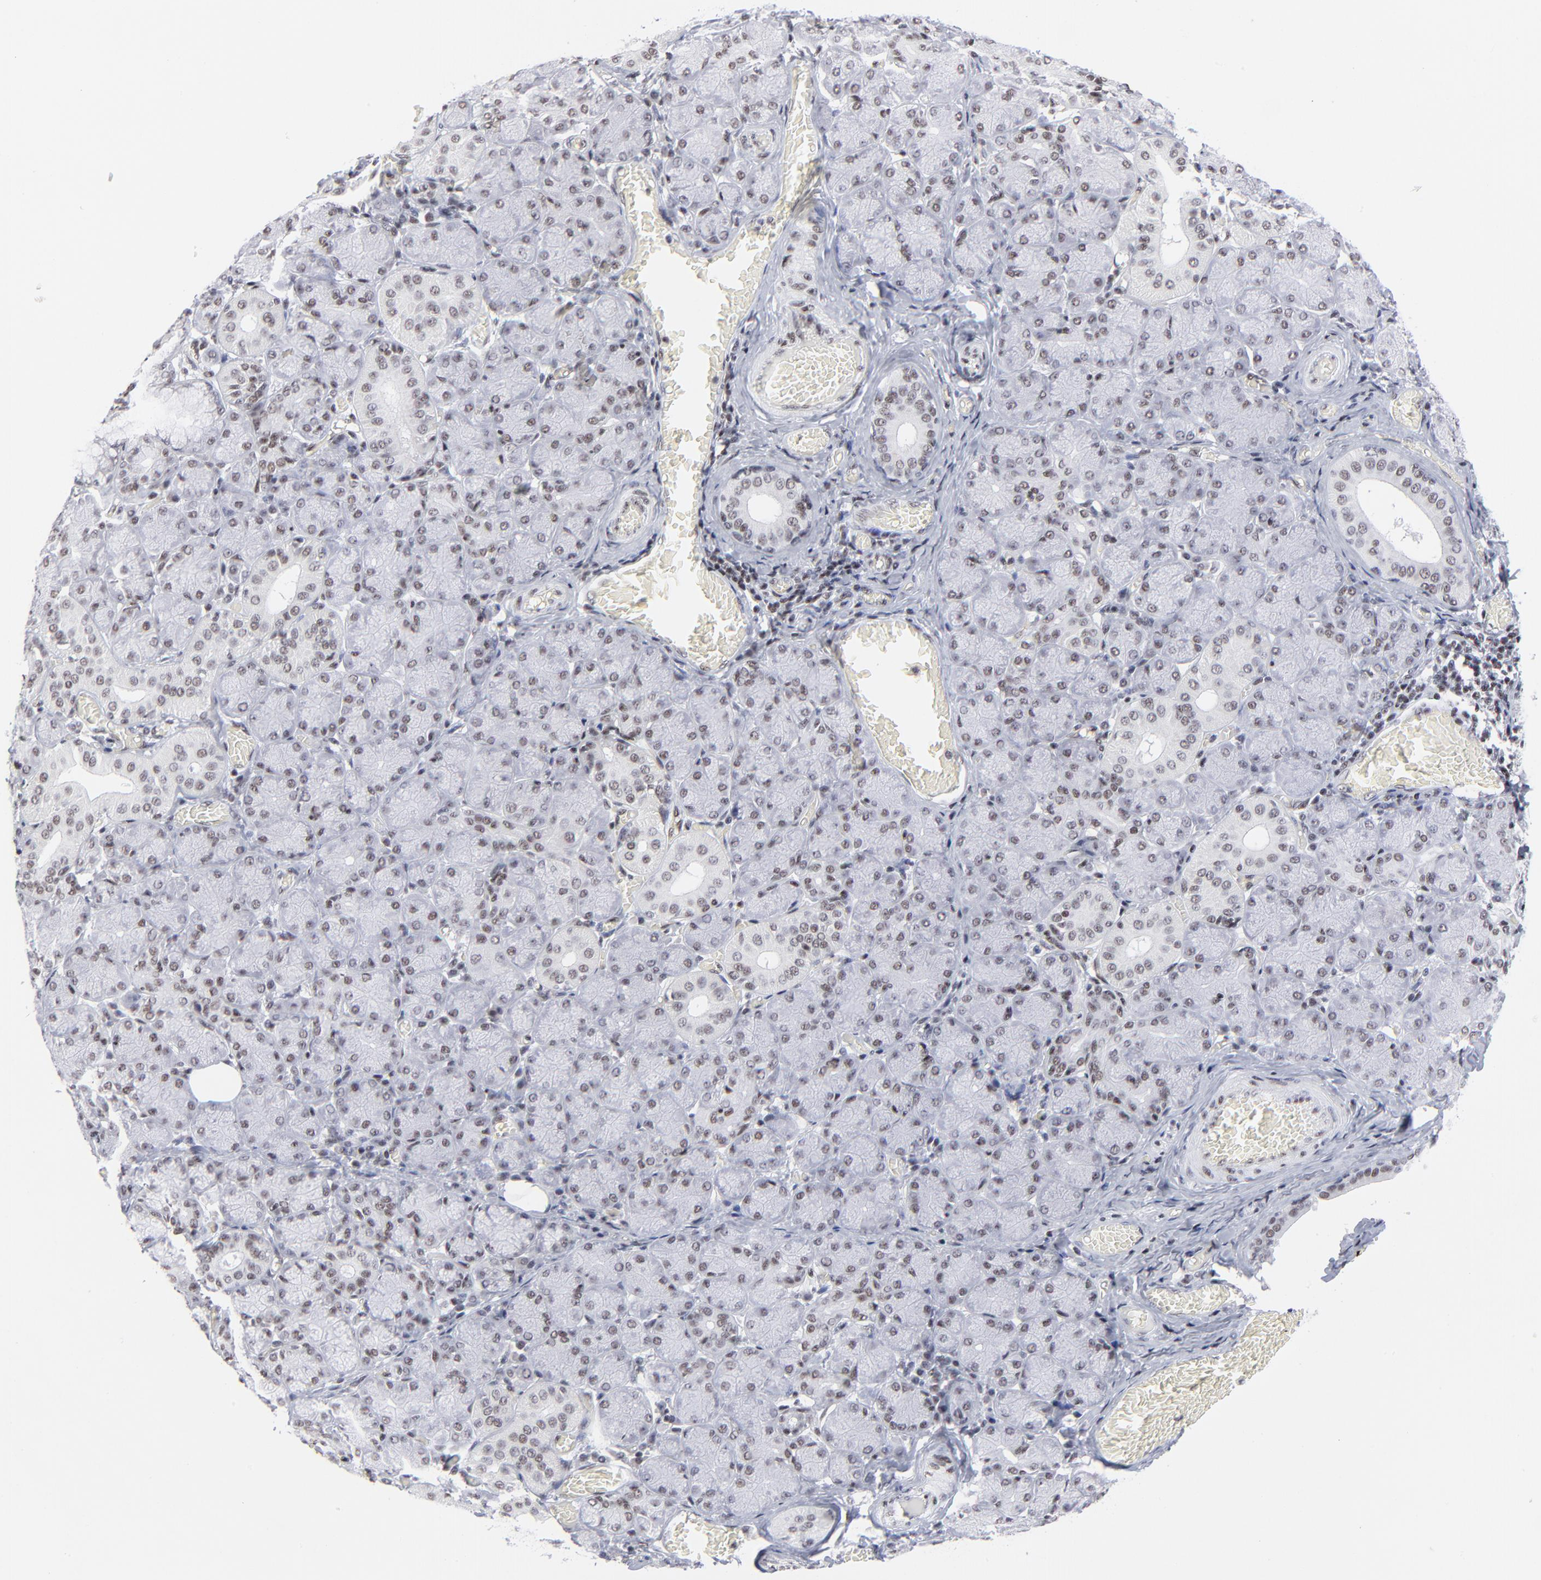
{"staining": {"intensity": "weak", "quantity": "25%-75%", "location": "nuclear"}, "tissue": "salivary gland", "cell_type": "Glandular cells", "image_type": "normal", "snomed": [{"axis": "morphology", "description": "Normal tissue, NOS"}, {"axis": "topography", "description": "Salivary gland"}], "caption": "Glandular cells reveal weak nuclear positivity in approximately 25%-75% of cells in normal salivary gland. Ihc stains the protein of interest in brown and the nuclei are stained blue.", "gene": "SP2", "patient": {"sex": "female", "age": 24}}